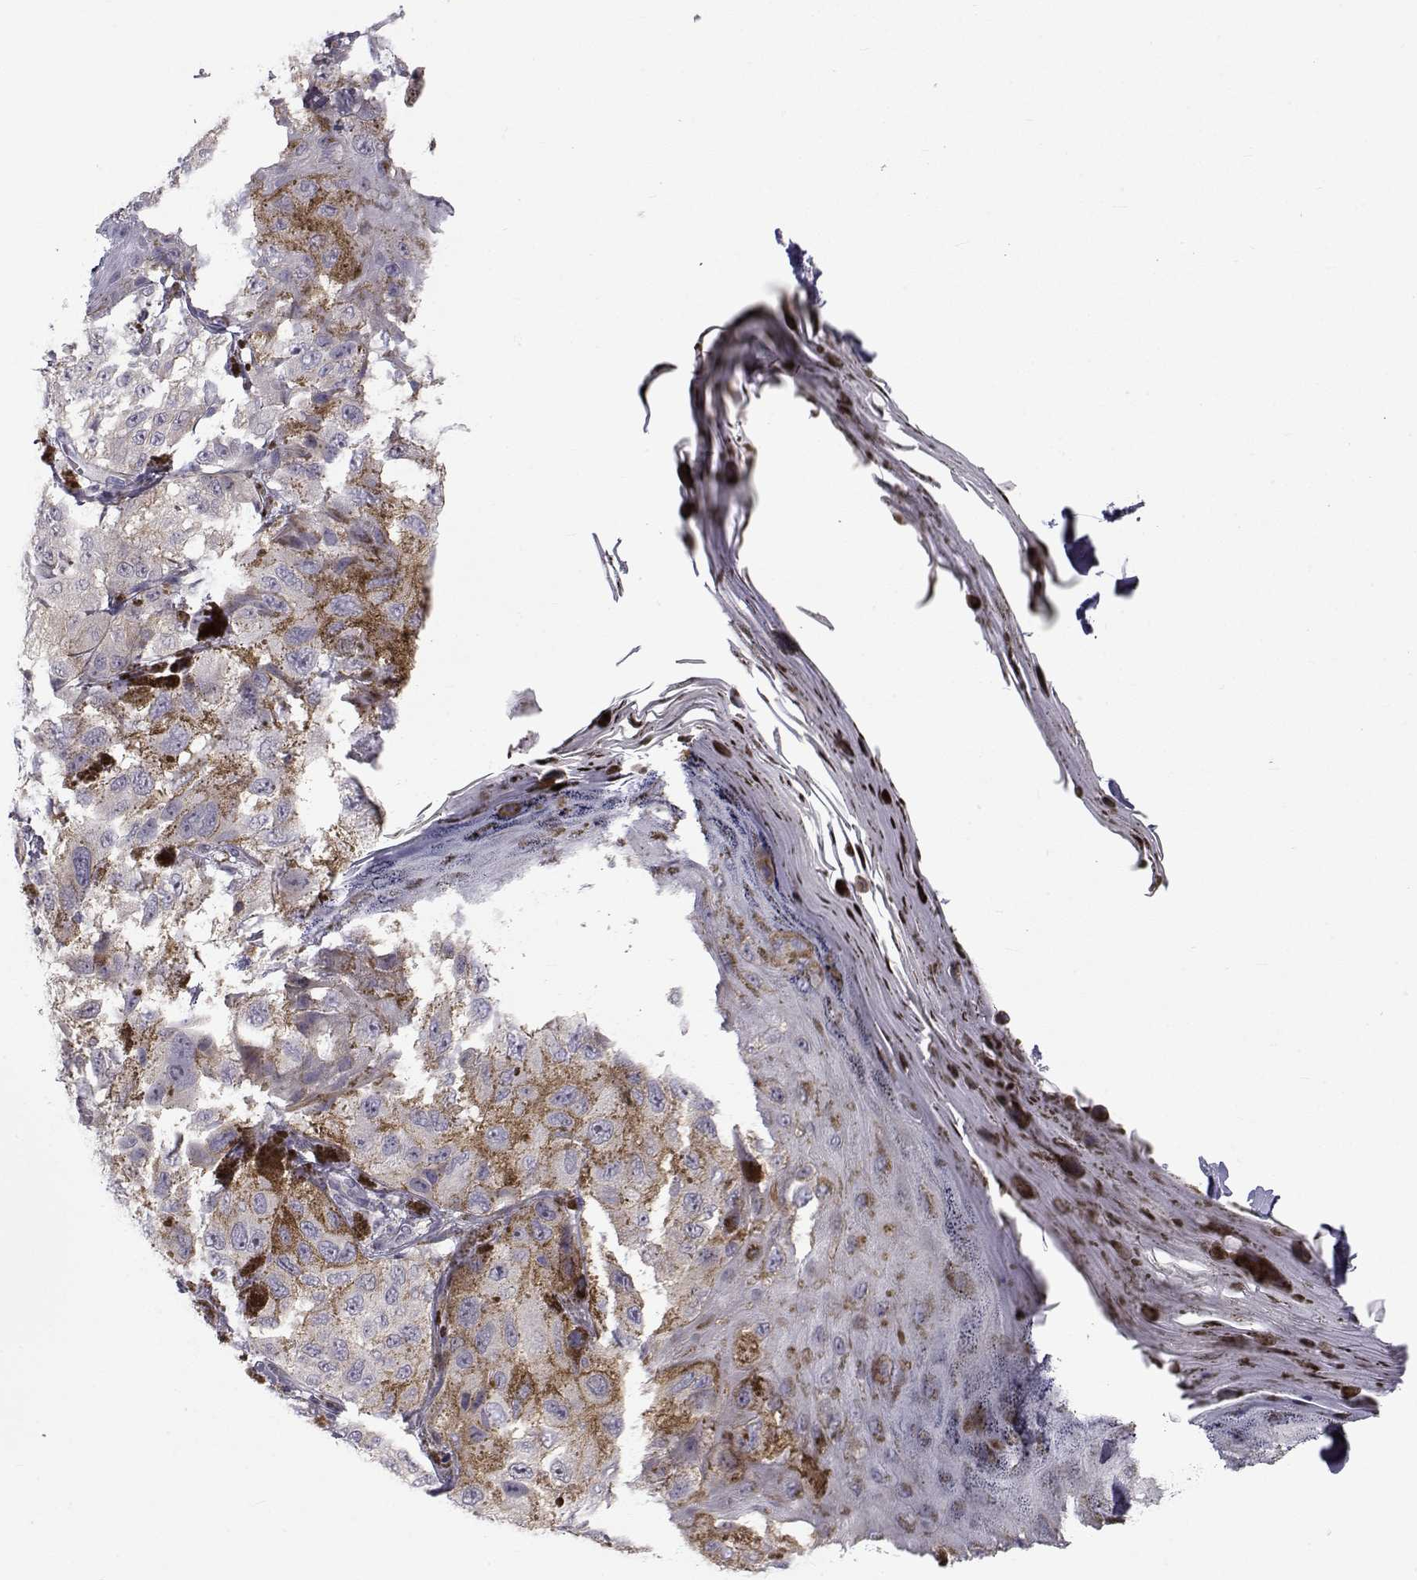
{"staining": {"intensity": "negative", "quantity": "none", "location": "none"}, "tissue": "melanoma", "cell_type": "Tumor cells", "image_type": "cancer", "snomed": [{"axis": "morphology", "description": "Malignant melanoma, NOS"}, {"axis": "topography", "description": "Skin"}], "caption": "Immunohistochemistry histopathology image of melanoma stained for a protein (brown), which demonstrates no expression in tumor cells.", "gene": "LRRC27", "patient": {"sex": "male", "age": 36}}